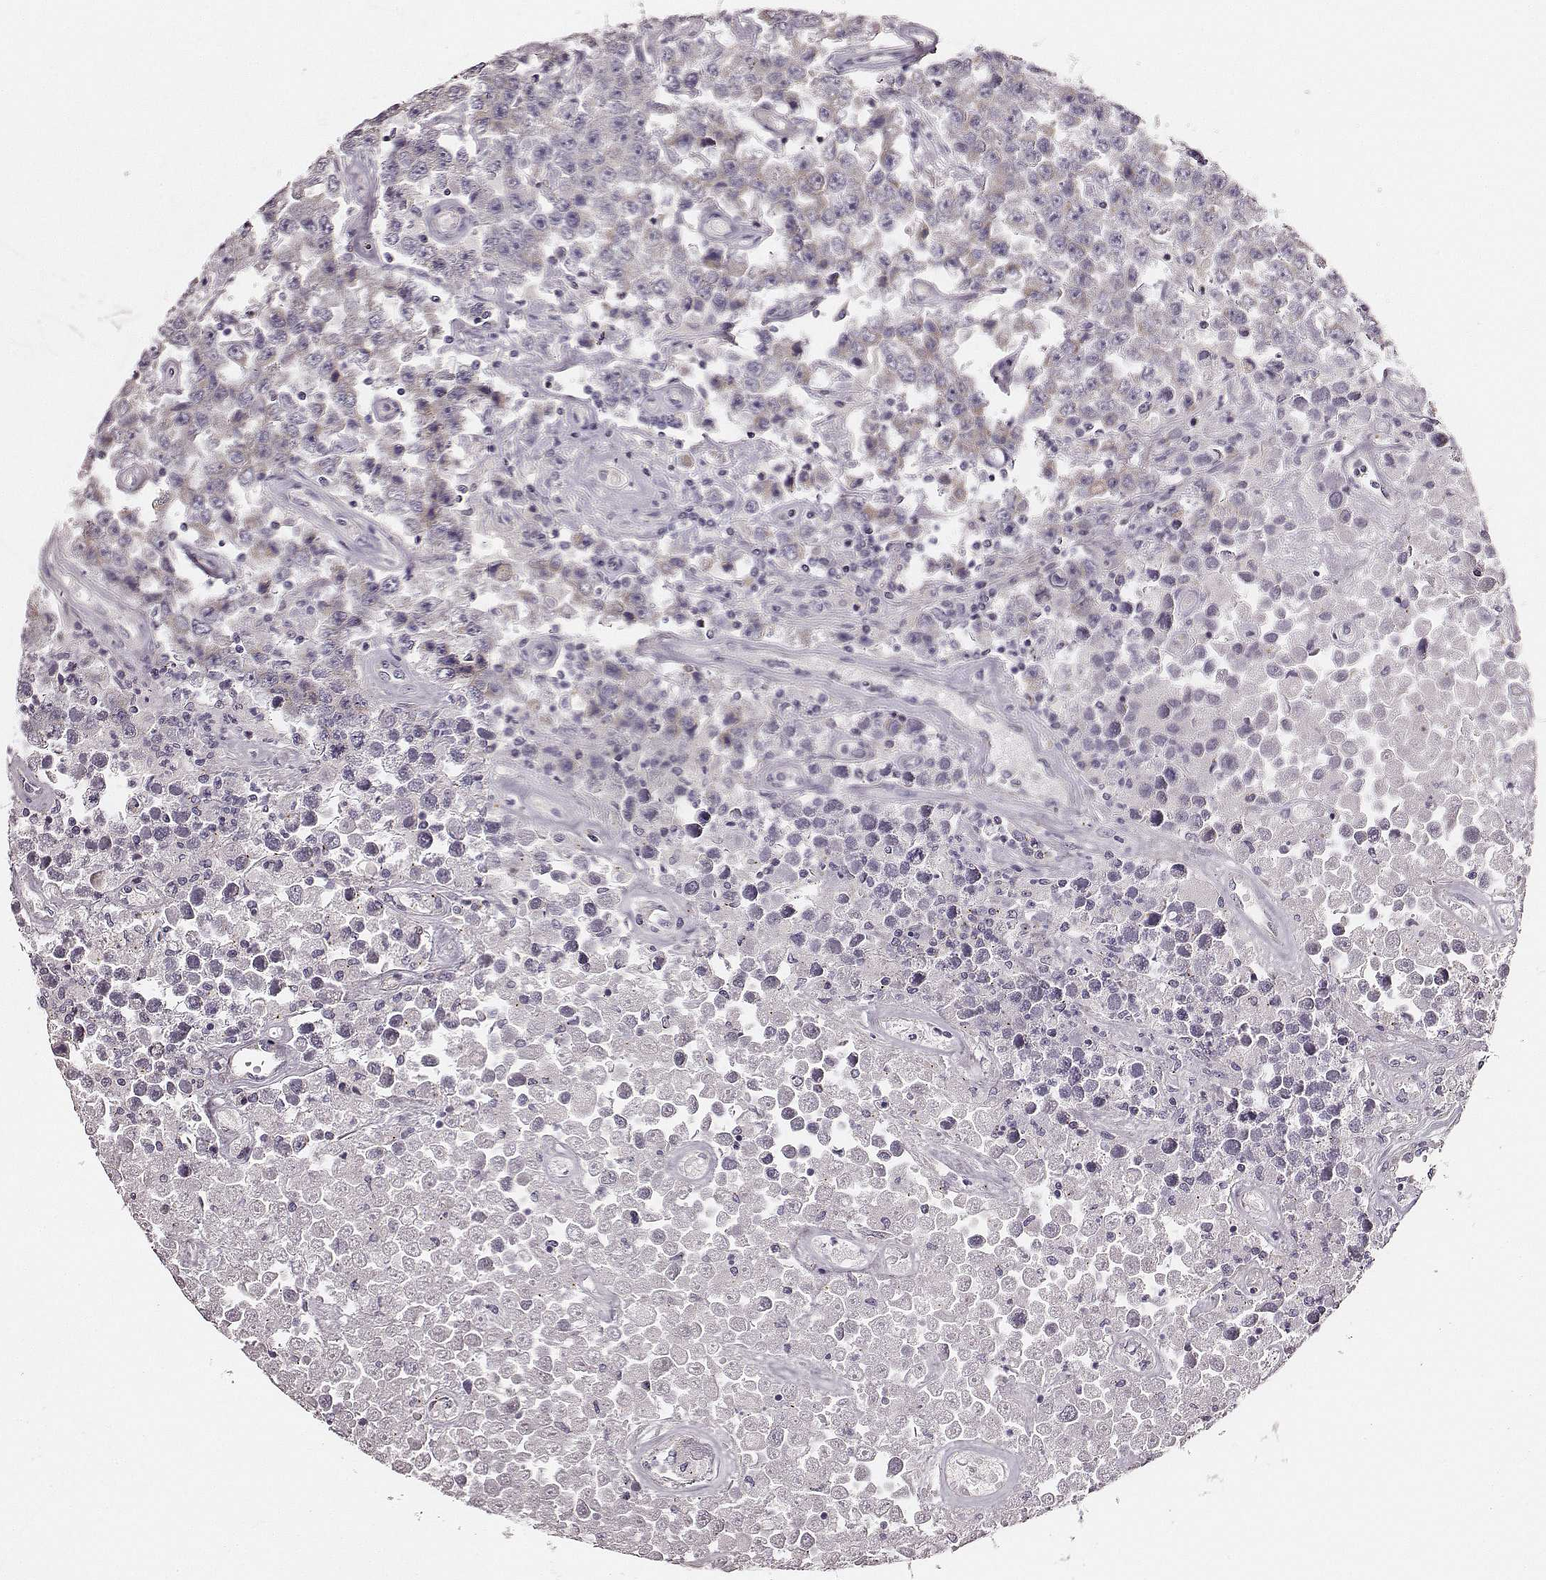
{"staining": {"intensity": "negative", "quantity": "none", "location": "none"}, "tissue": "testis cancer", "cell_type": "Tumor cells", "image_type": "cancer", "snomed": [{"axis": "morphology", "description": "Seminoma, NOS"}, {"axis": "topography", "description": "Testis"}], "caption": "Immunohistochemistry (IHC) micrograph of human testis cancer (seminoma) stained for a protein (brown), which reveals no expression in tumor cells.", "gene": "UBL4B", "patient": {"sex": "male", "age": 52}}